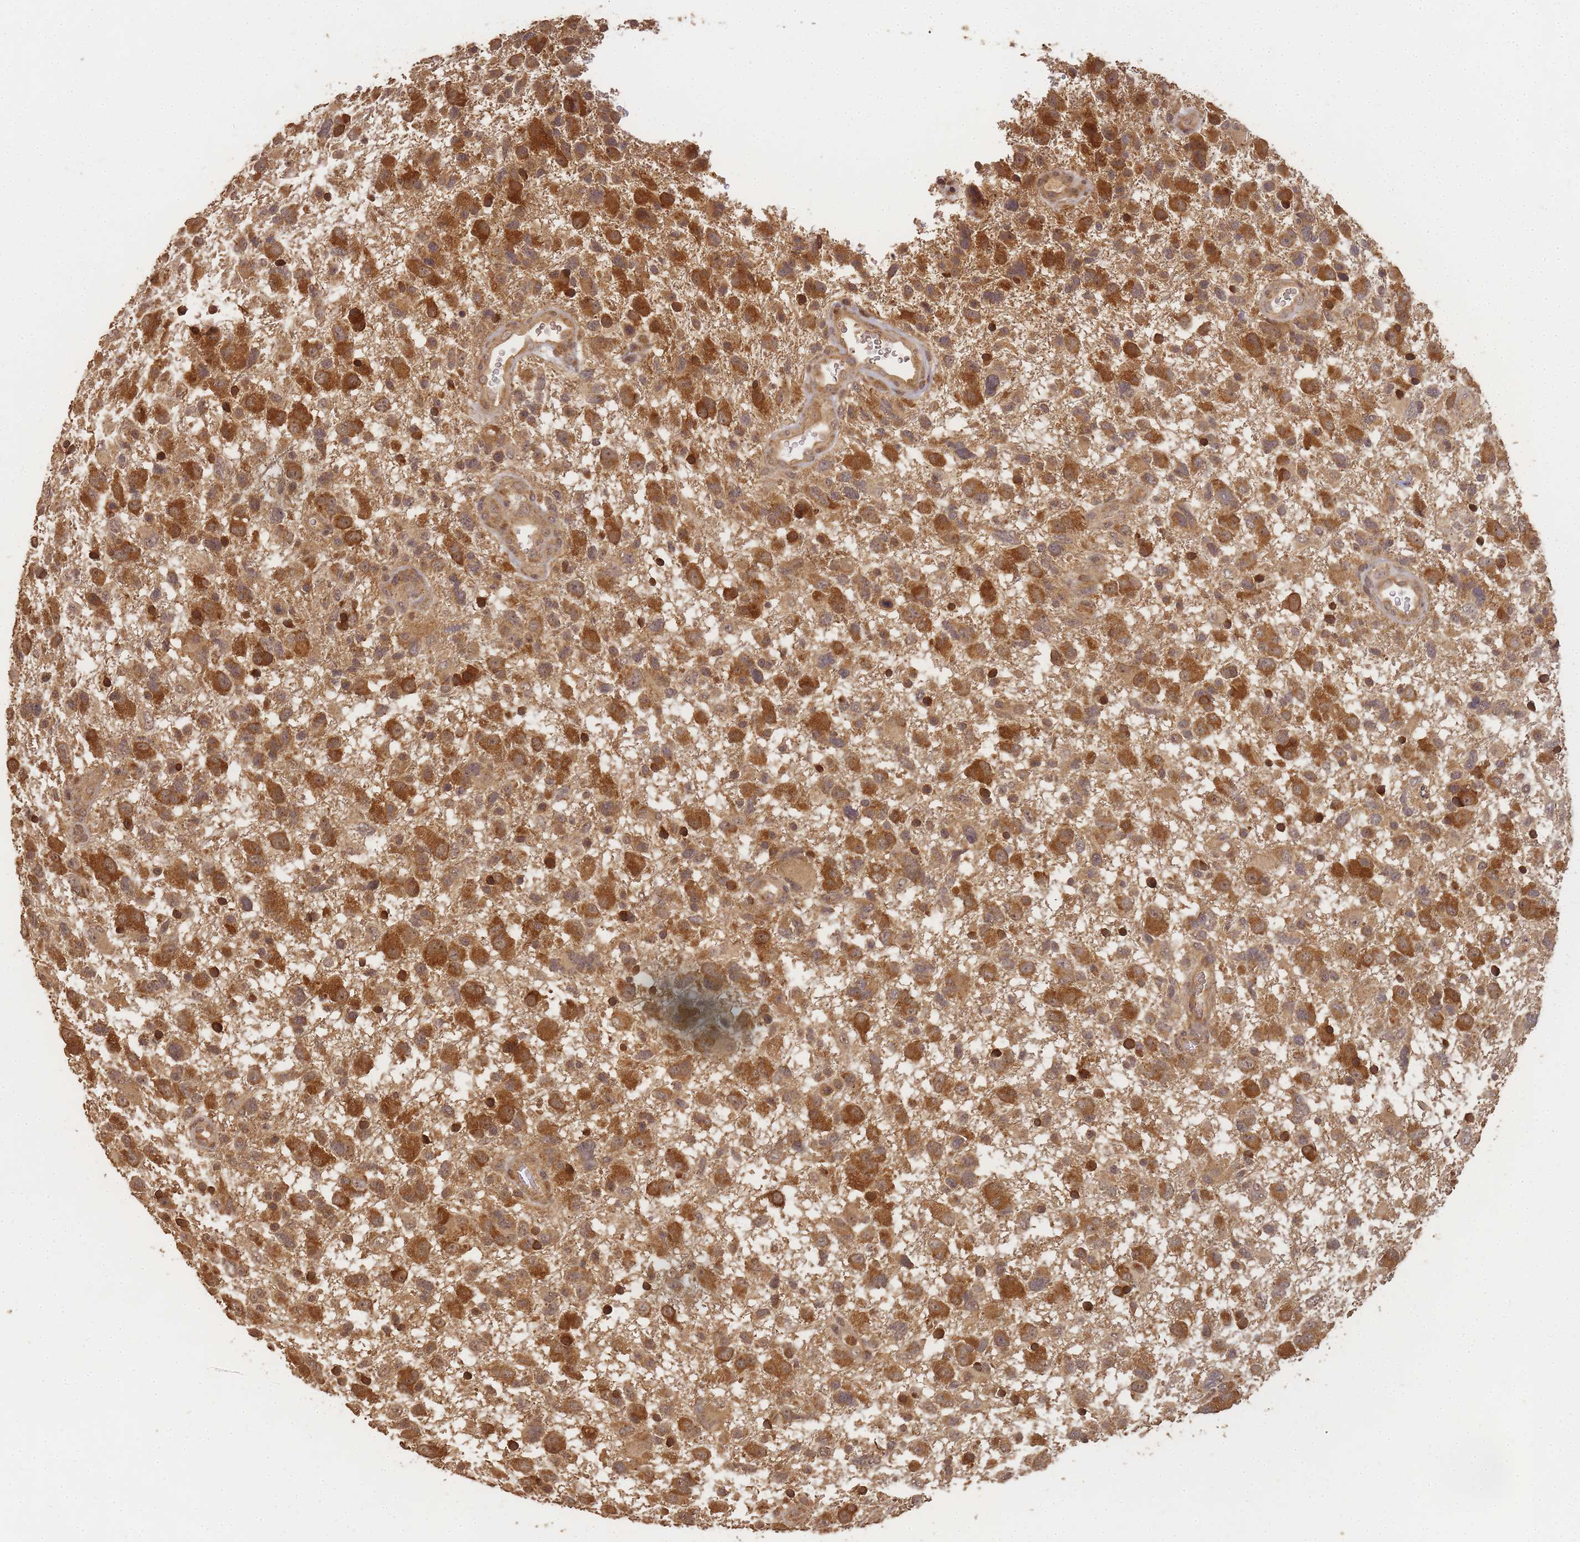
{"staining": {"intensity": "strong", "quantity": ">75%", "location": "cytoplasmic/membranous"}, "tissue": "glioma", "cell_type": "Tumor cells", "image_type": "cancer", "snomed": [{"axis": "morphology", "description": "Glioma, malignant, High grade"}, {"axis": "topography", "description": "Brain"}], "caption": "Immunohistochemistry (IHC) staining of high-grade glioma (malignant), which demonstrates high levels of strong cytoplasmic/membranous staining in approximately >75% of tumor cells indicating strong cytoplasmic/membranous protein expression. The staining was performed using DAB (brown) for protein detection and nuclei were counterstained in hematoxylin (blue).", "gene": "ALKBH1", "patient": {"sex": "male", "age": 61}}